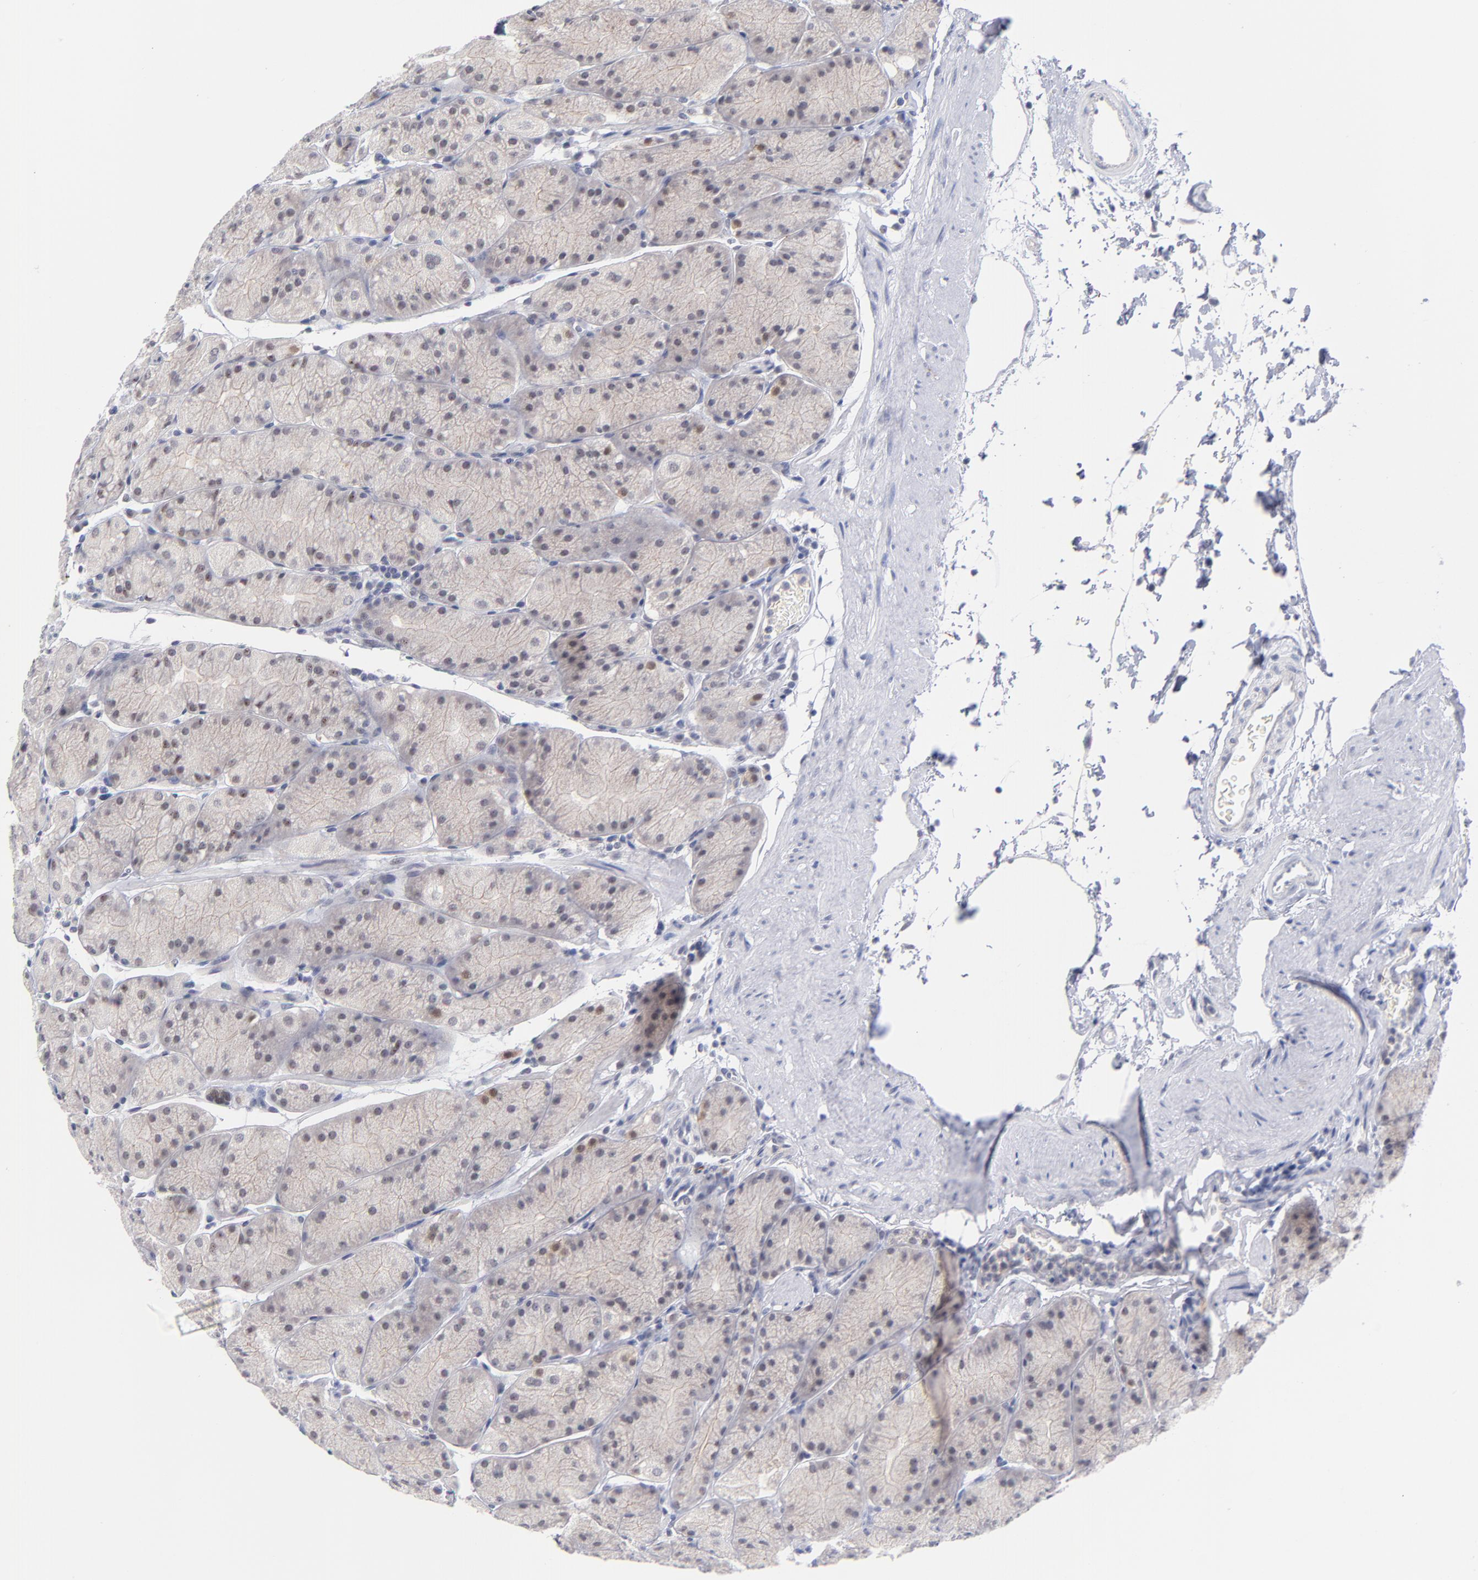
{"staining": {"intensity": "weak", "quantity": "<25%", "location": "nuclear"}, "tissue": "stomach", "cell_type": "Glandular cells", "image_type": "normal", "snomed": [{"axis": "morphology", "description": "Normal tissue, NOS"}, {"axis": "topography", "description": "Stomach, upper"}, {"axis": "topography", "description": "Stomach"}], "caption": "This image is of benign stomach stained with immunohistochemistry (IHC) to label a protein in brown with the nuclei are counter-stained blue. There is no expression in glandular cells. (DAB immunohistochemistry (IHC) with hematoxylin counter stain).", "gene": "WSB1", "patient": {"sex": "male", "age": 76}}